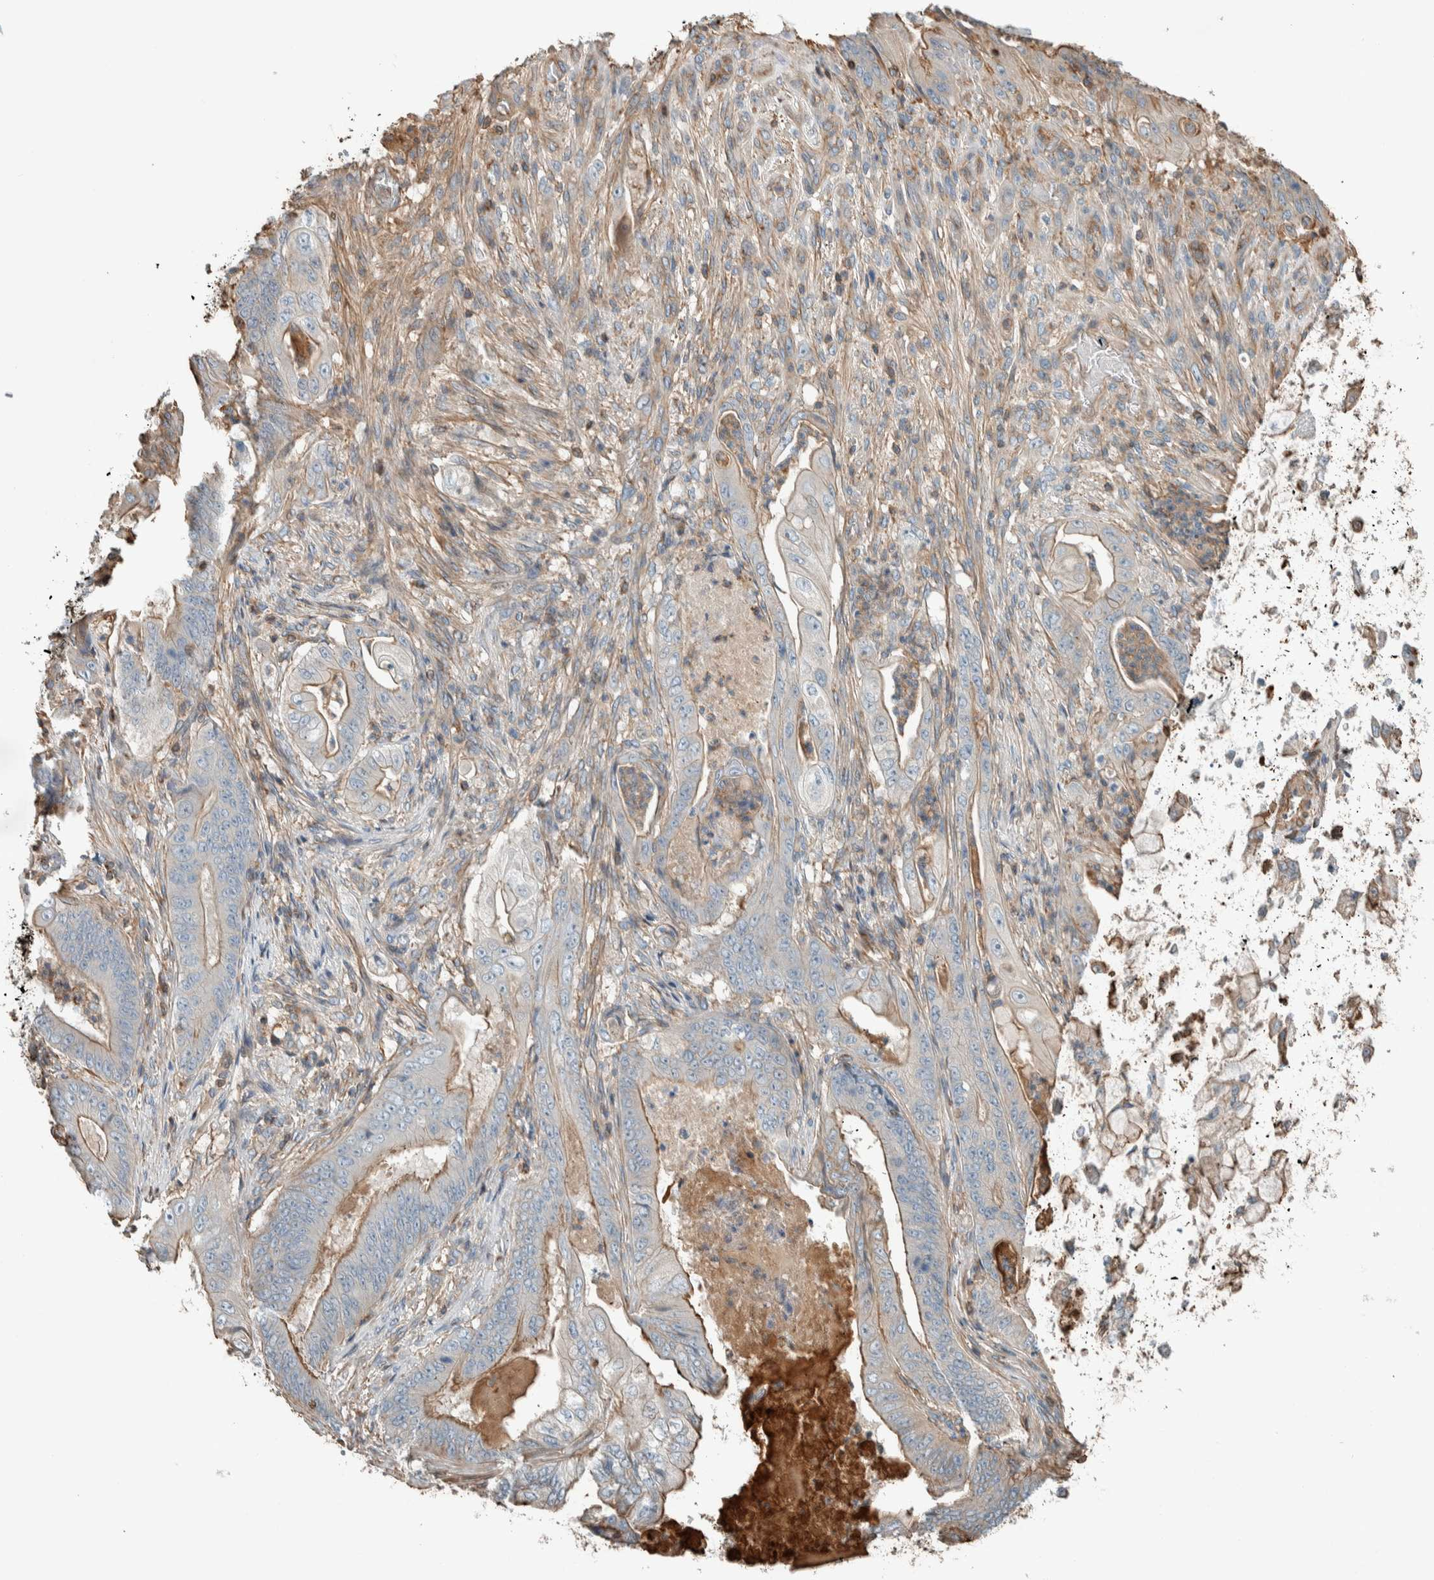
{"staining": {"intensity": "moderate", "quantity": "<25%", "location": "cytoplasmic/membranous"}, "tissue": "stomach cancer", "cell_type": "Tumor cells", "image_type": "cancer", "snomed": [{"axis": "morphology", "description": "Normal tissue, NOS"}, {"axis": "morphology", "description": "Adenocarcinoma, NOS"}, {"axis": "topography", "description": "Stomach"}], "caption": "The histopathology image reveals immunohistochemical staining of stomach cancer. There is moderate cytoplasmic/membranous staining is seen in about <25% of tumor cells. (DAB IHC, brown staining for protein, blue staining for nuclei).", "gene": "CTBP2", "patient": {"sex": "male", "age": 62}}